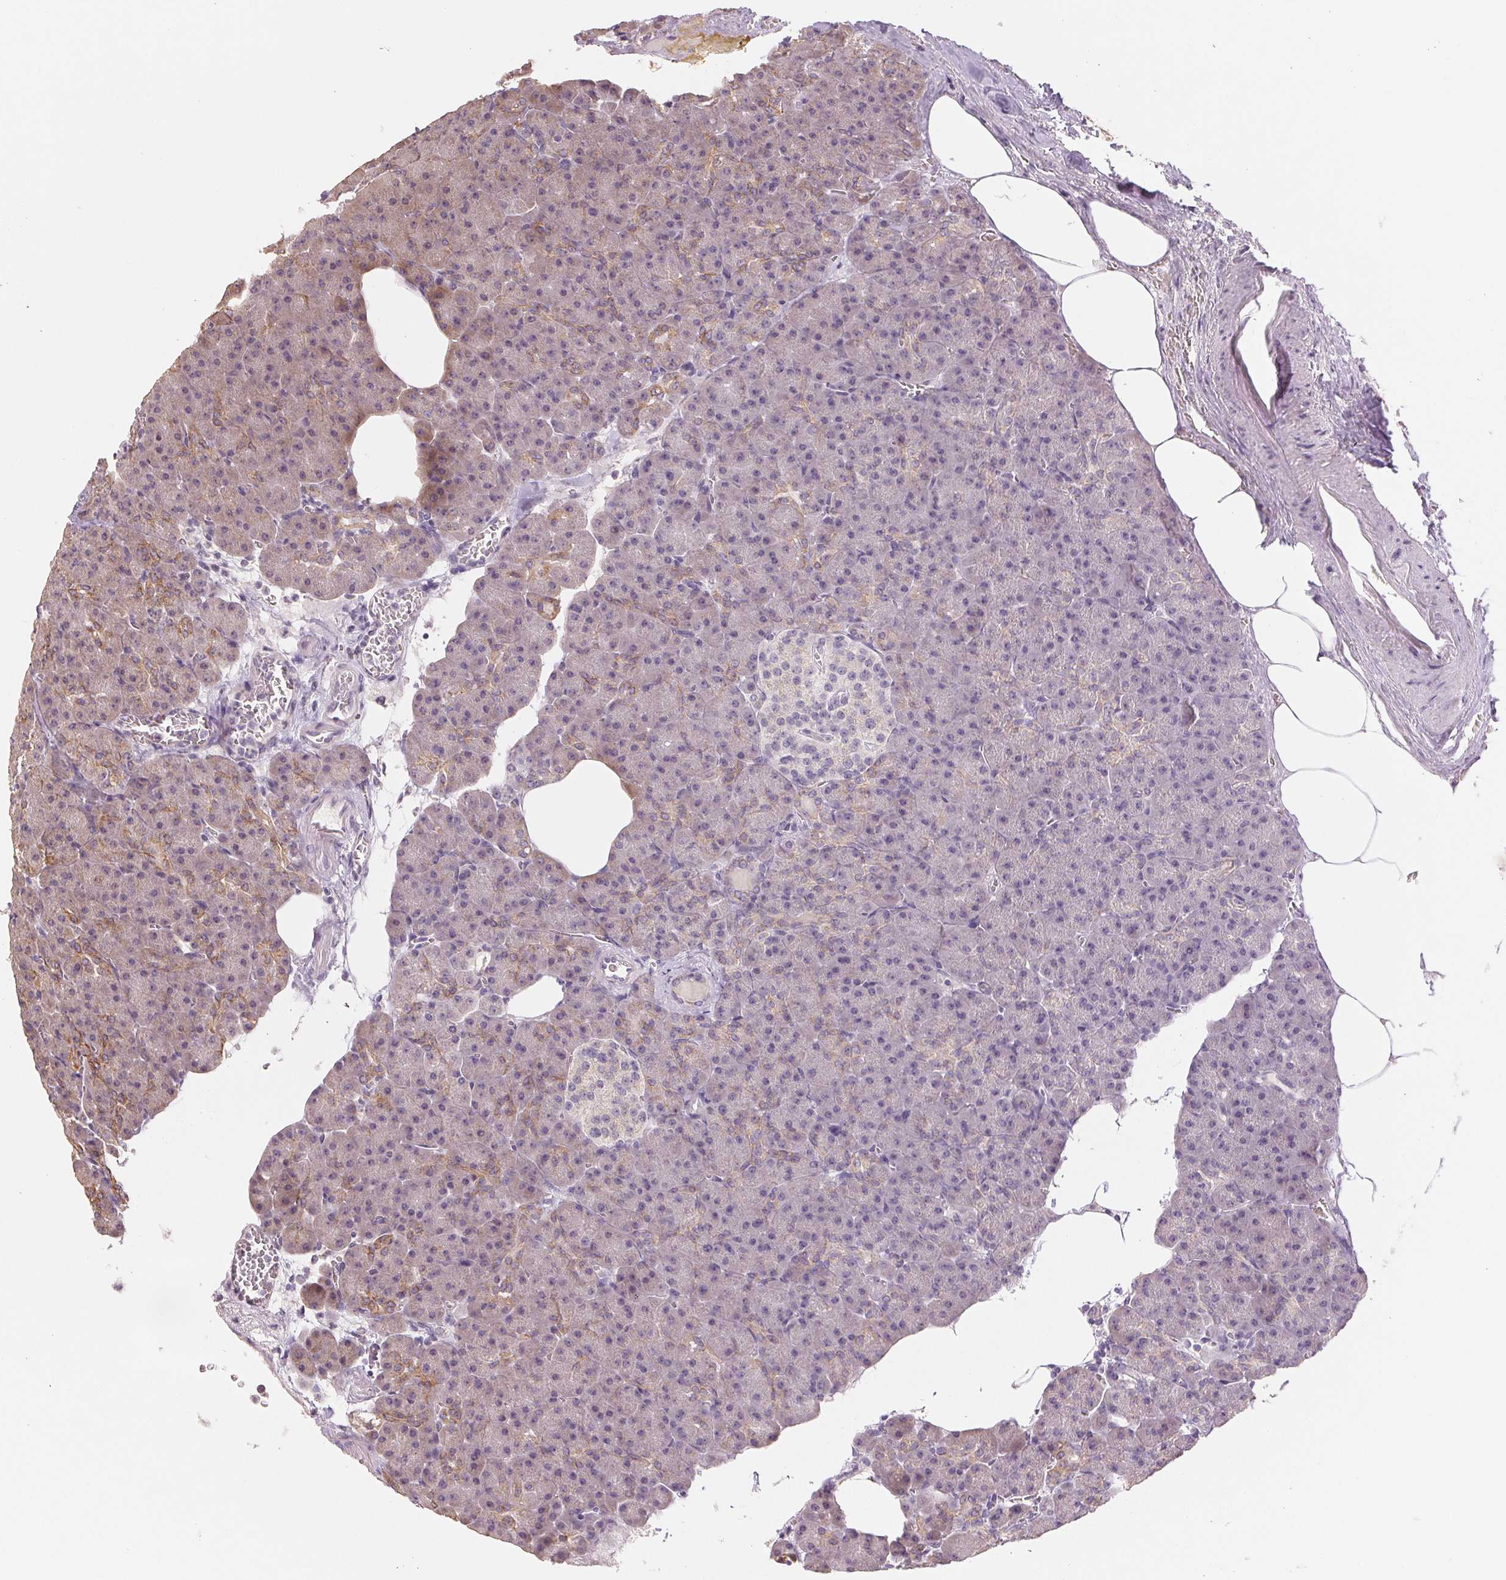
{"staining": {"intensity": "weak", "quantity": "<25%", "location": "cytoplasmic/membranous"}, "tissue": "pancreas", "cell_type": "Exocrine glandular cells", "image_type": "normal", "snomed": [{"axis": "morphology", "description": "Normal tissue, NOS"}, {"axis": "topography", "description": "Pancreas"}], "caption": "A micrograph of human pancreas is negative for staining in exocrine glandular cells. (Brightfield microscopy of DAB (3,3'-diaminobenzidine) immunohistochemistry at high magnification).", "gene": "COX14", "patient": {"sex": "female", "age": 74}}